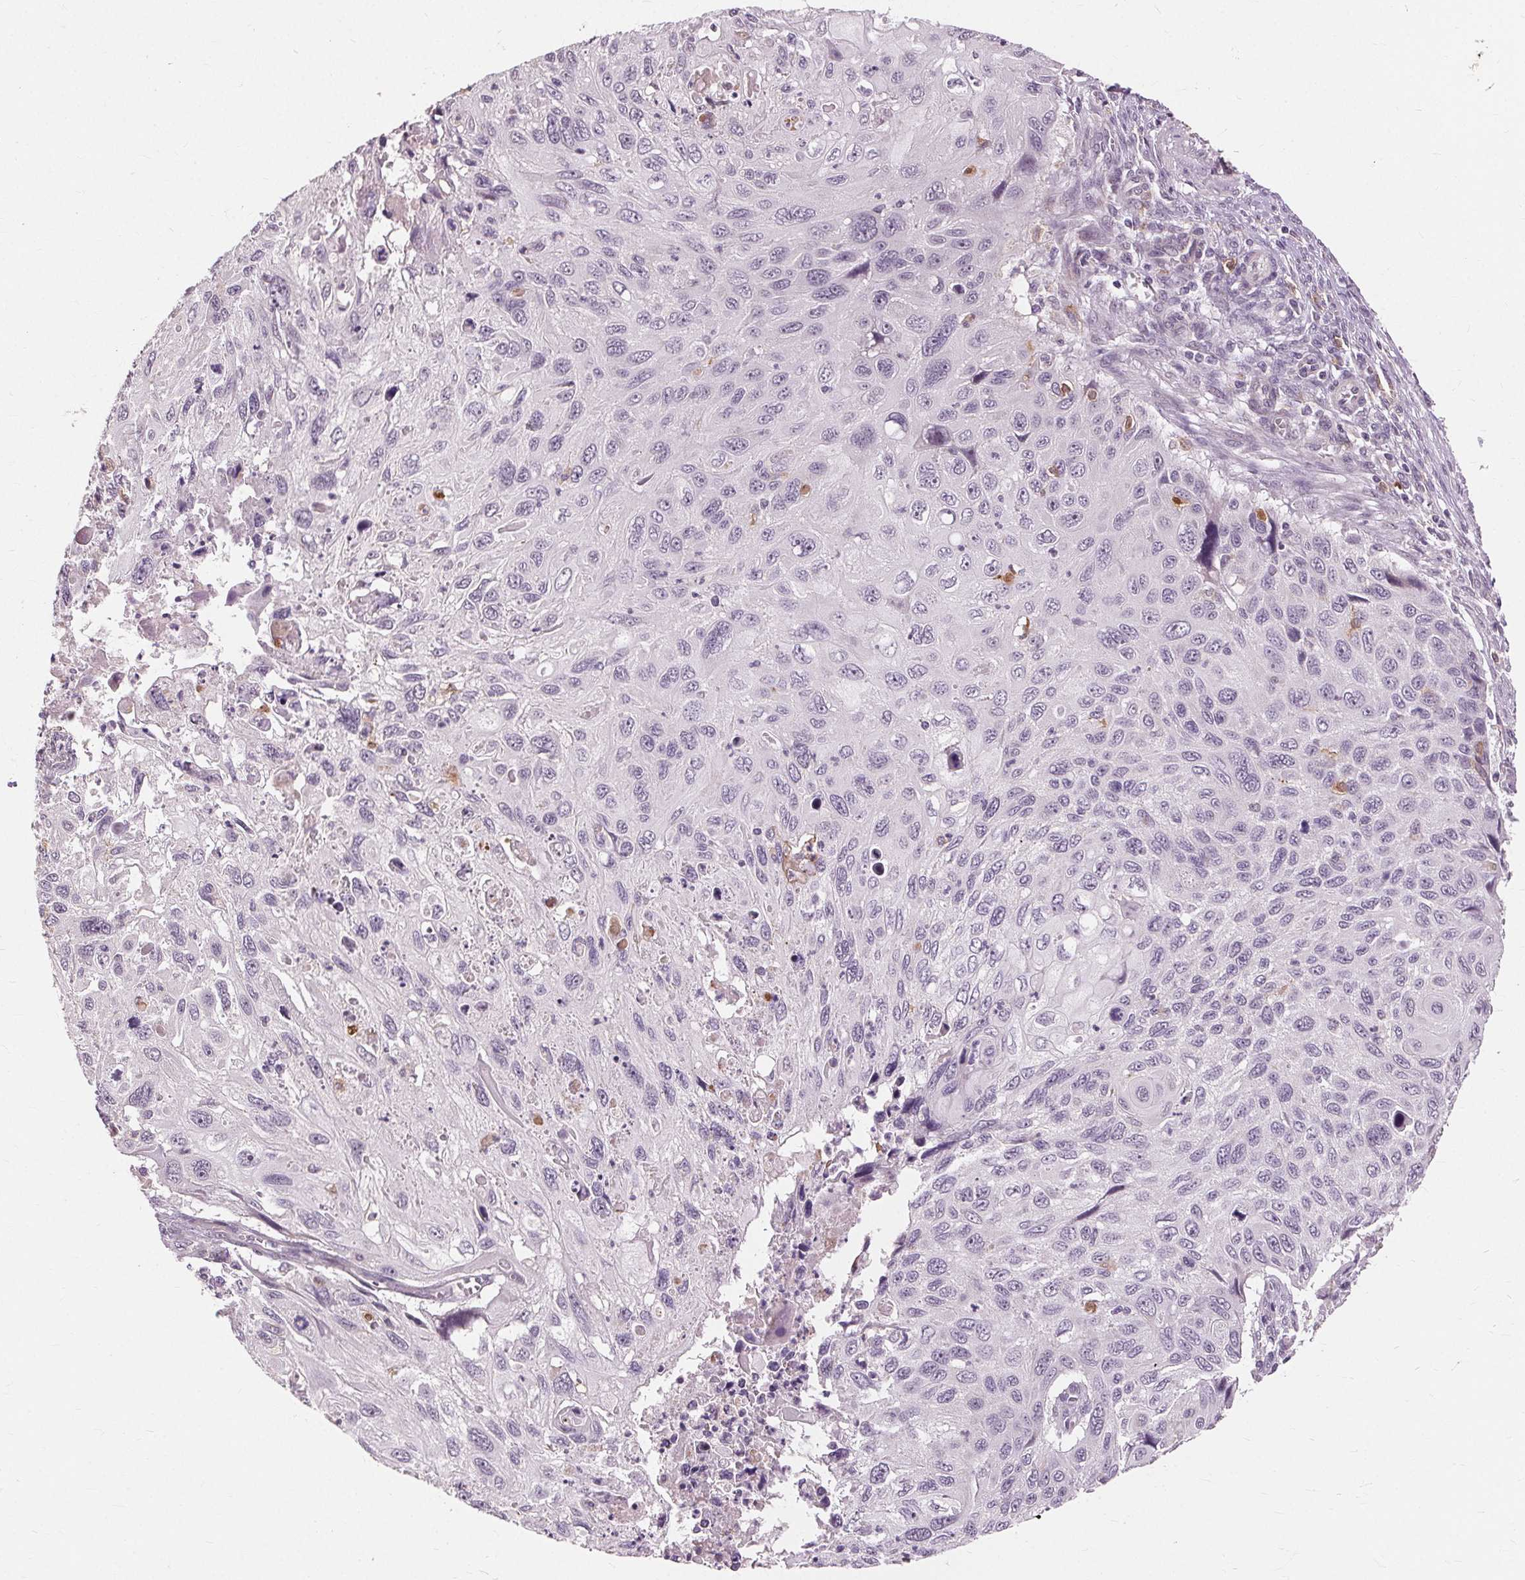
{"staining": {"intensity": "negative", "quantity": "none", "location": "none"}, "tissue": "cervical cancer", "cell_type": "Tumor cells", "image_type": "cancer", "snomed": [{"axis": "morphology", "description": "Squamous cell carcinoma, NOS"}, {"axis": "topography", "description": "Cervix"}], "caption": "The immunohistochemistry micrograph has no significant positivity in tumor cells of cervical cancer tissue.", "gene": "SIGLEC6", "patient": {"sex": "female", "age": 70}}